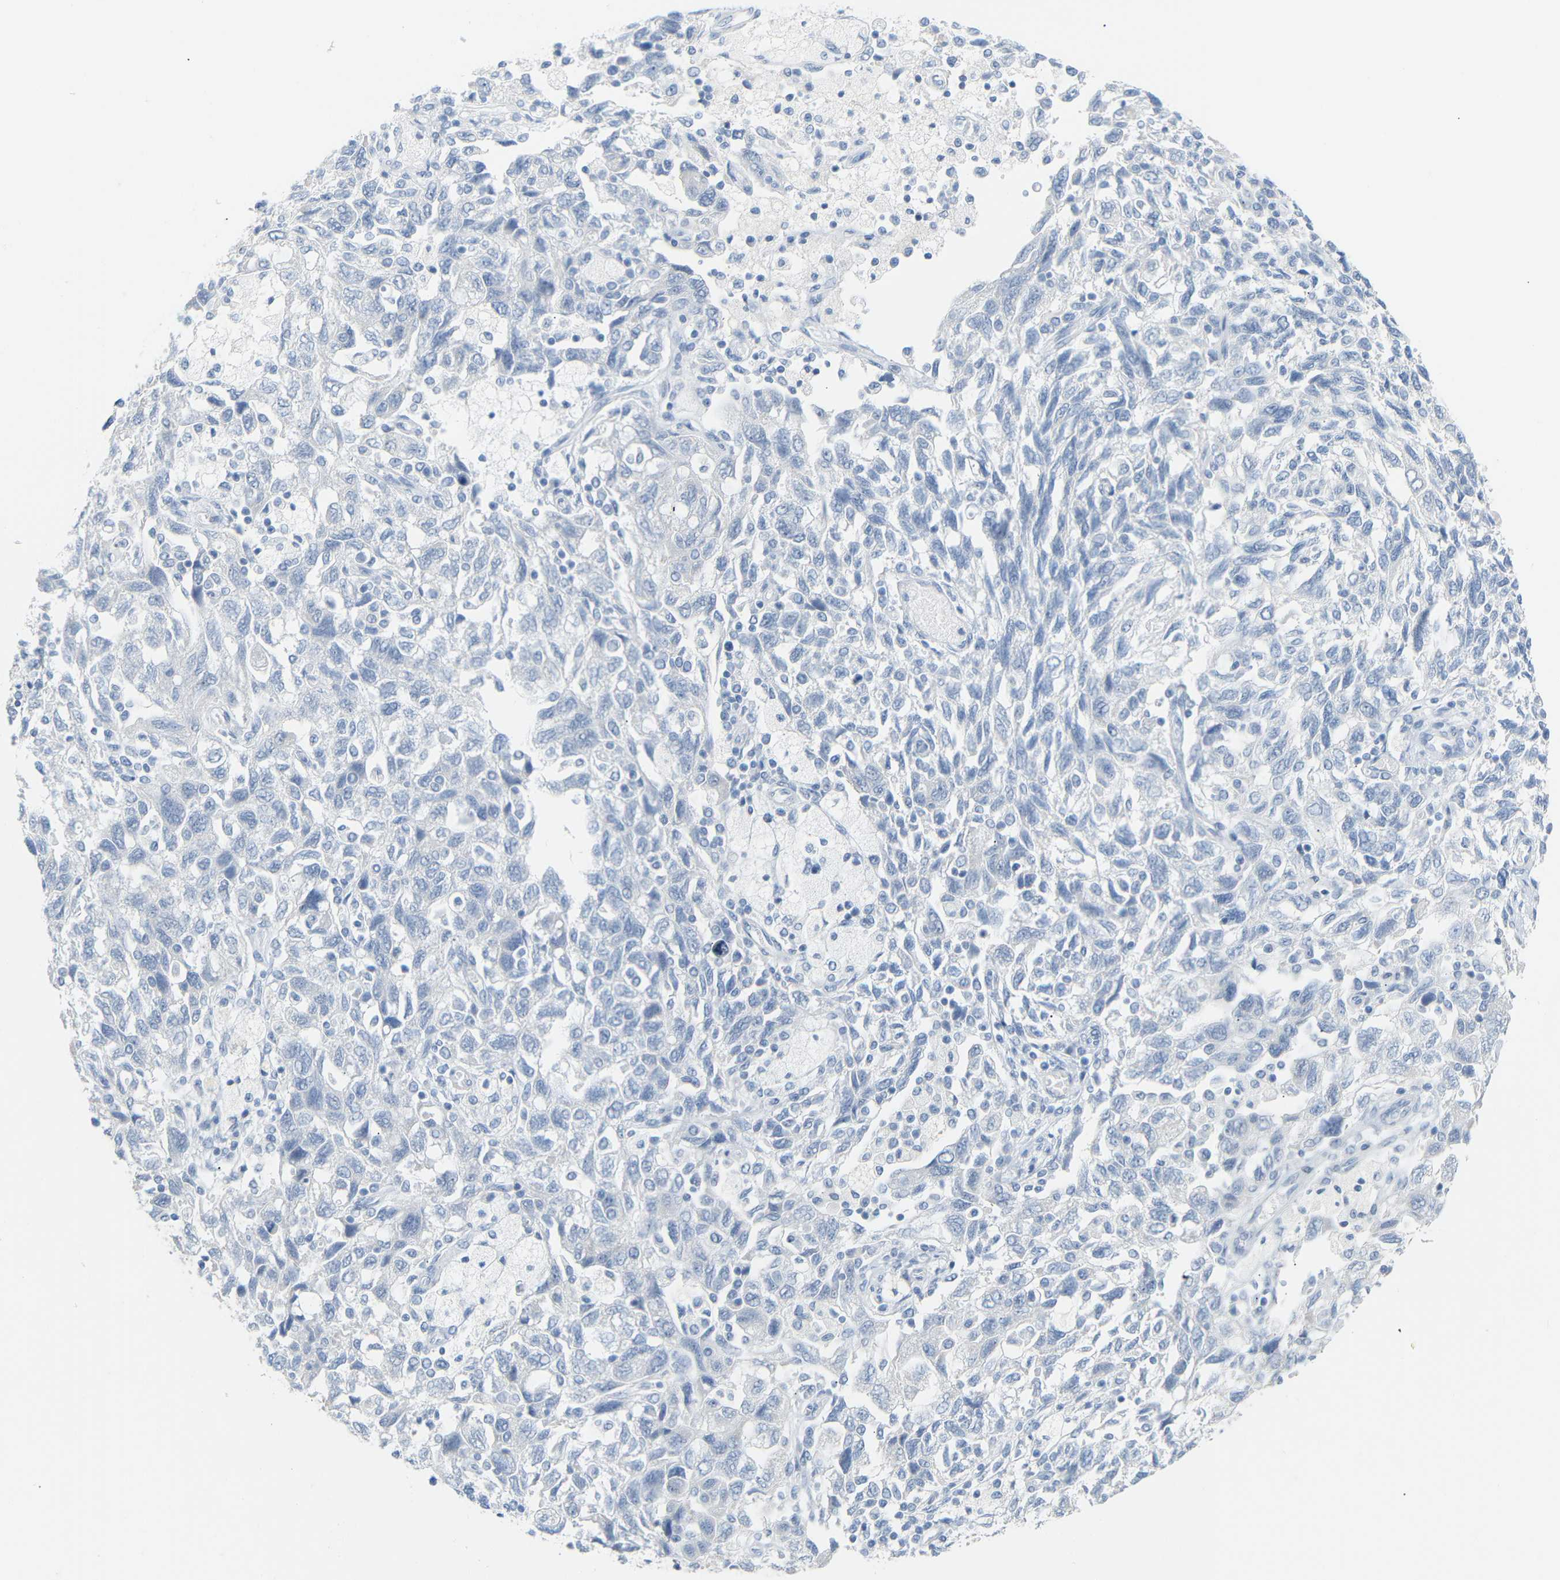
{"staining": {"intensity": "negative", "quantity": "none", "location": "none"}, "tissue": "ovarian cancer", "cell_type": "Tumor cells", "image_type": "cancer", "snomed": [{"axis": "morphology", "description": "Carcinoma, NOS"}, {"axis": "morphology", "description": "Cystadenocarcinoma, serous, NOS"}, {"axis": "topography", "description": "Ovary"}], "caption": "Immunohistochemistry (IHC) of human carcinoma (ovarian) reveals no positivity in tumor cells.", "gene": "OPN1SW", "patient": {"sex": "female", "age": 69}}